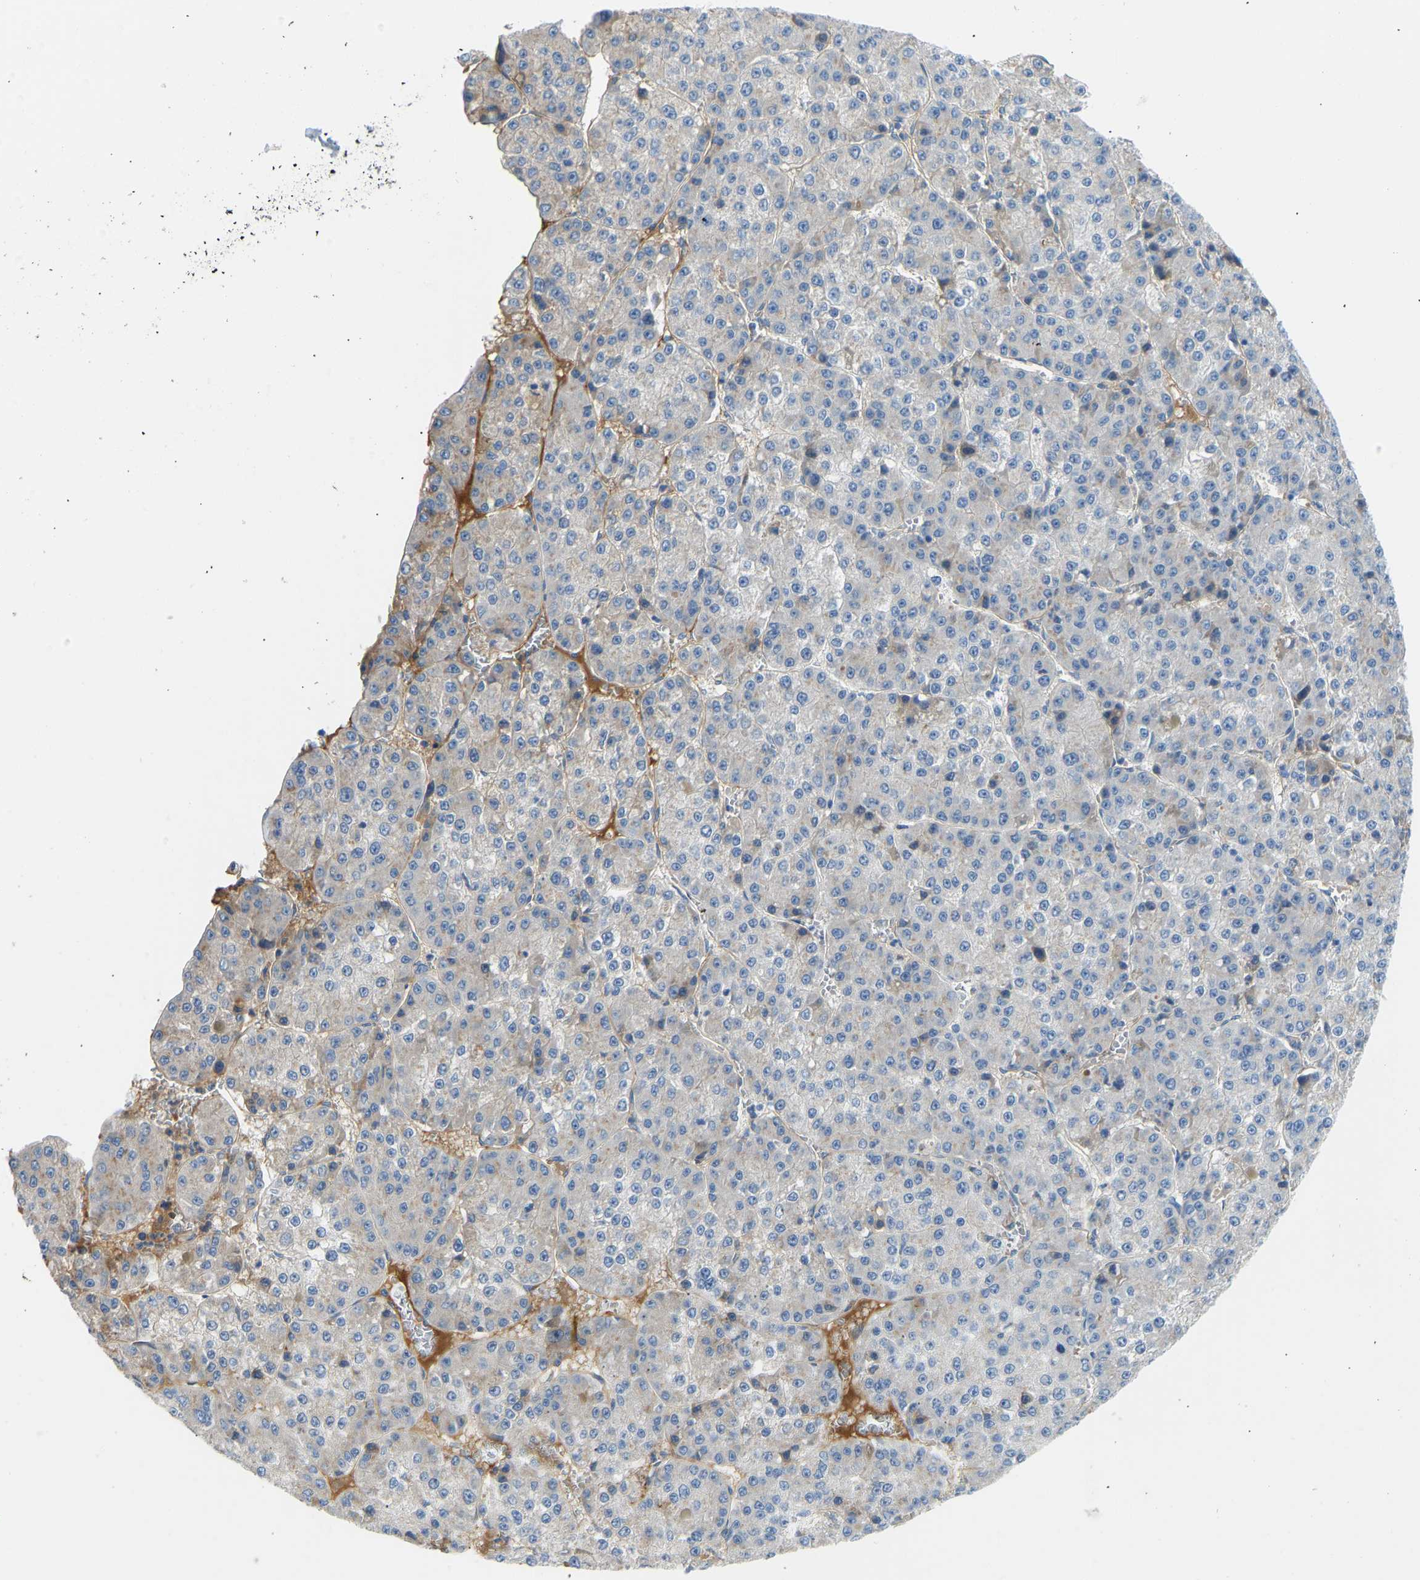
{"staining": {"intensity": "negative", "quantity": "none", "location": "none"}, "tissue": "liver cancer", "cell_type": "Tumor cells", "image_type": "cancer", "snomed": [{"axis": "morphology", "description": "Carcinoma, Hepatocellular, NOS"}, {"axis": "topography", "description": "Liver"}], "caption": "Immunohistochemistry histopathology image of neoplastic tissue: human liver cancer stained with DAB (3,3'-diaminobenzidine) displays no significant protein staining in tumor cells. Nuclei are stained in blue.", "gene": "COL15A1", "patient": {"sex": "female", "age": 73}}